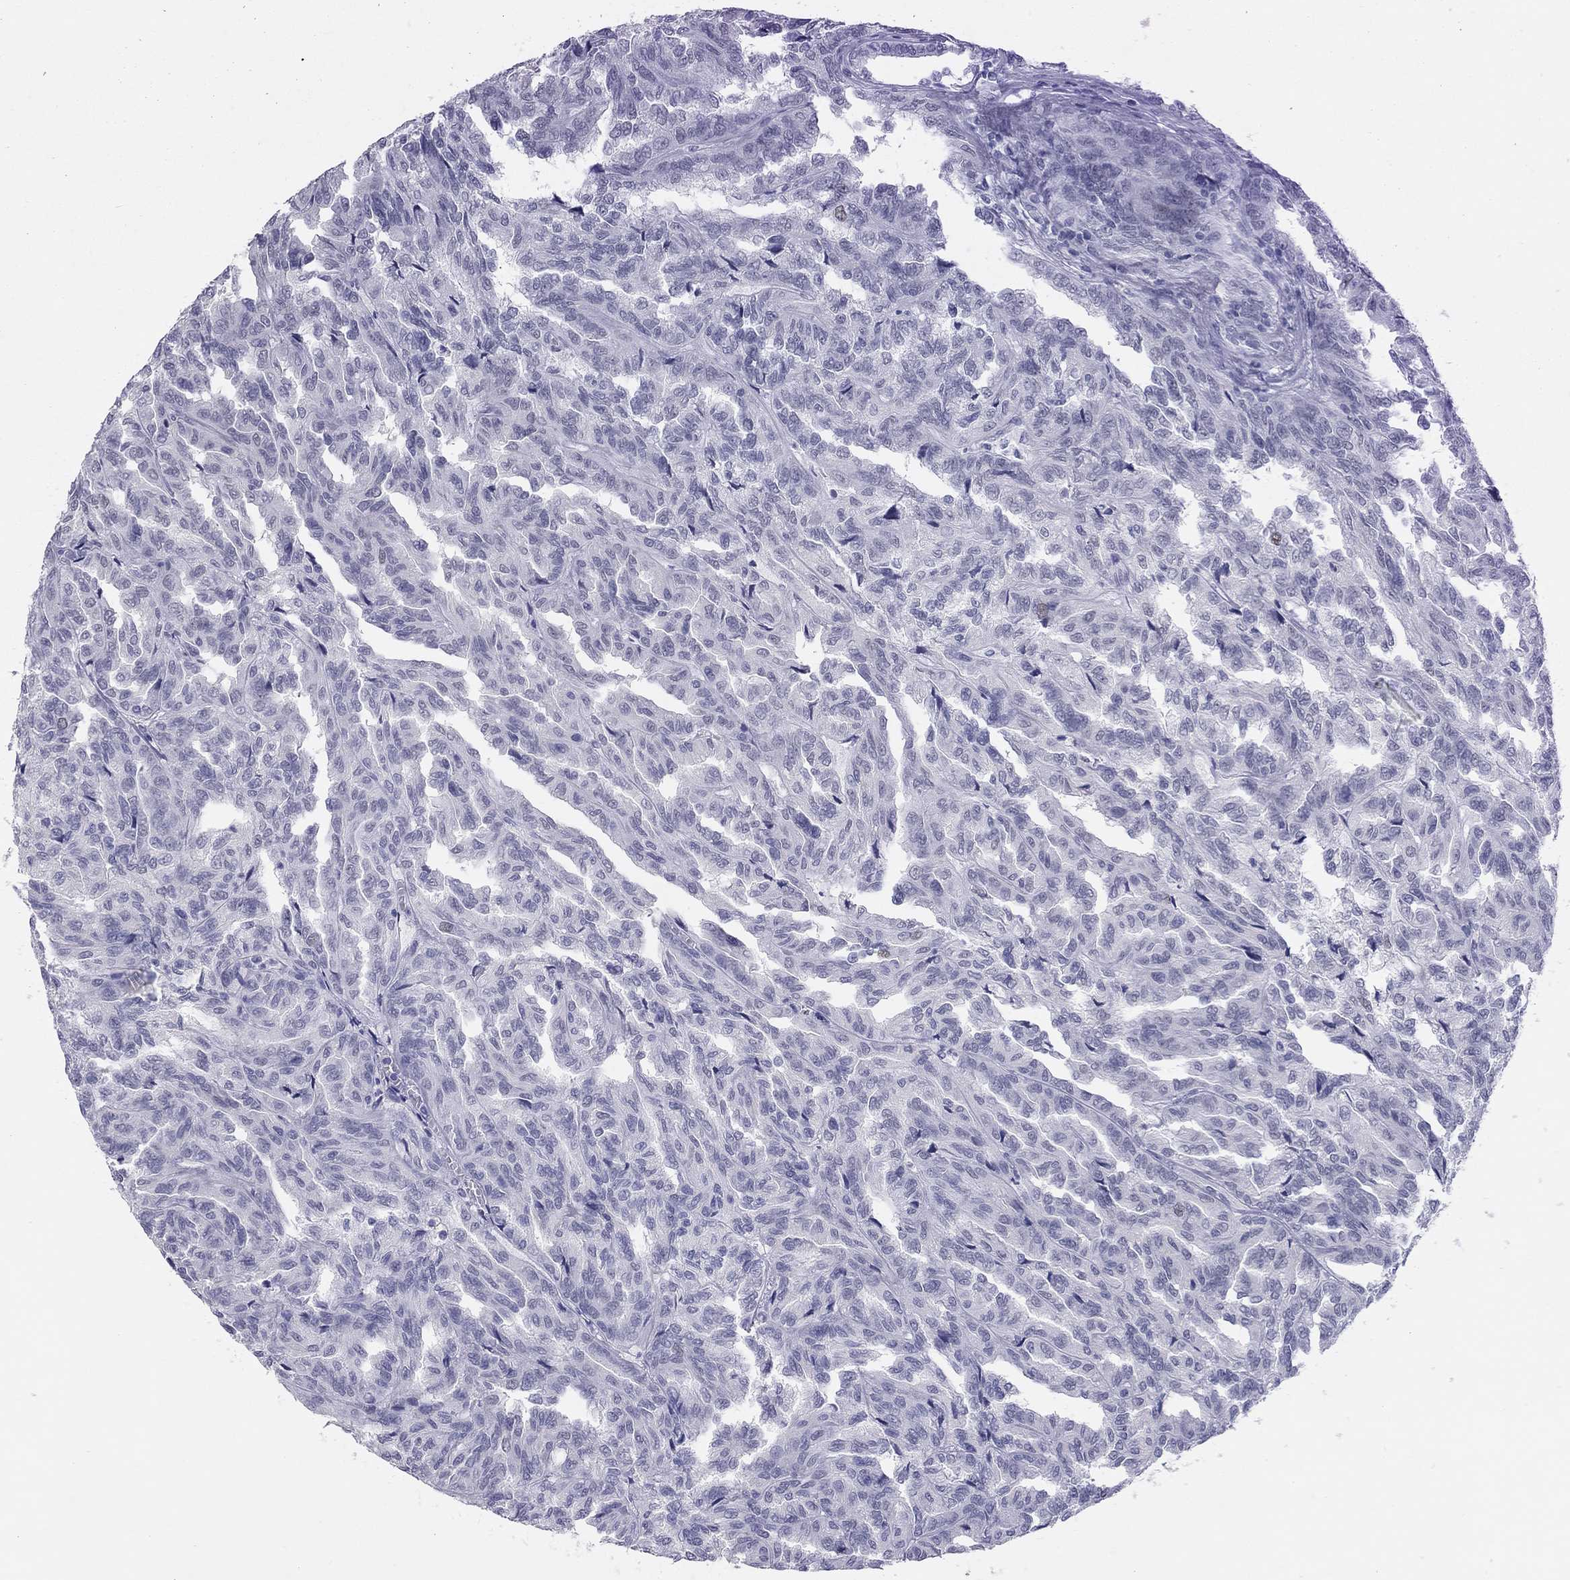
{"staining": {"intensity": "negative", "quantity": "none", "location": "none"}, "tissue": "renal cancer", "cell_type": "Tumor cells", "image_type": "cancer", "snomed": [{"axis": "morphology", "description": "Adenocarcinoma, NOS"}, {"axis": "topography", "description": "Kidney"}], "caption": "High magnification brightfield microscopy of renal cancer stained with DAB (brown) and counterstained with hematoxylin (blue): tumor cells show no significant staining. Brightfield microscopy of IHC stained with DAB (3,3'-diaminobenzidine) (brown) and hematoxylin (blue), captured at high magnification.", "gene": "PHOX2A", "patient": {"sex": "male", "age": 79}}